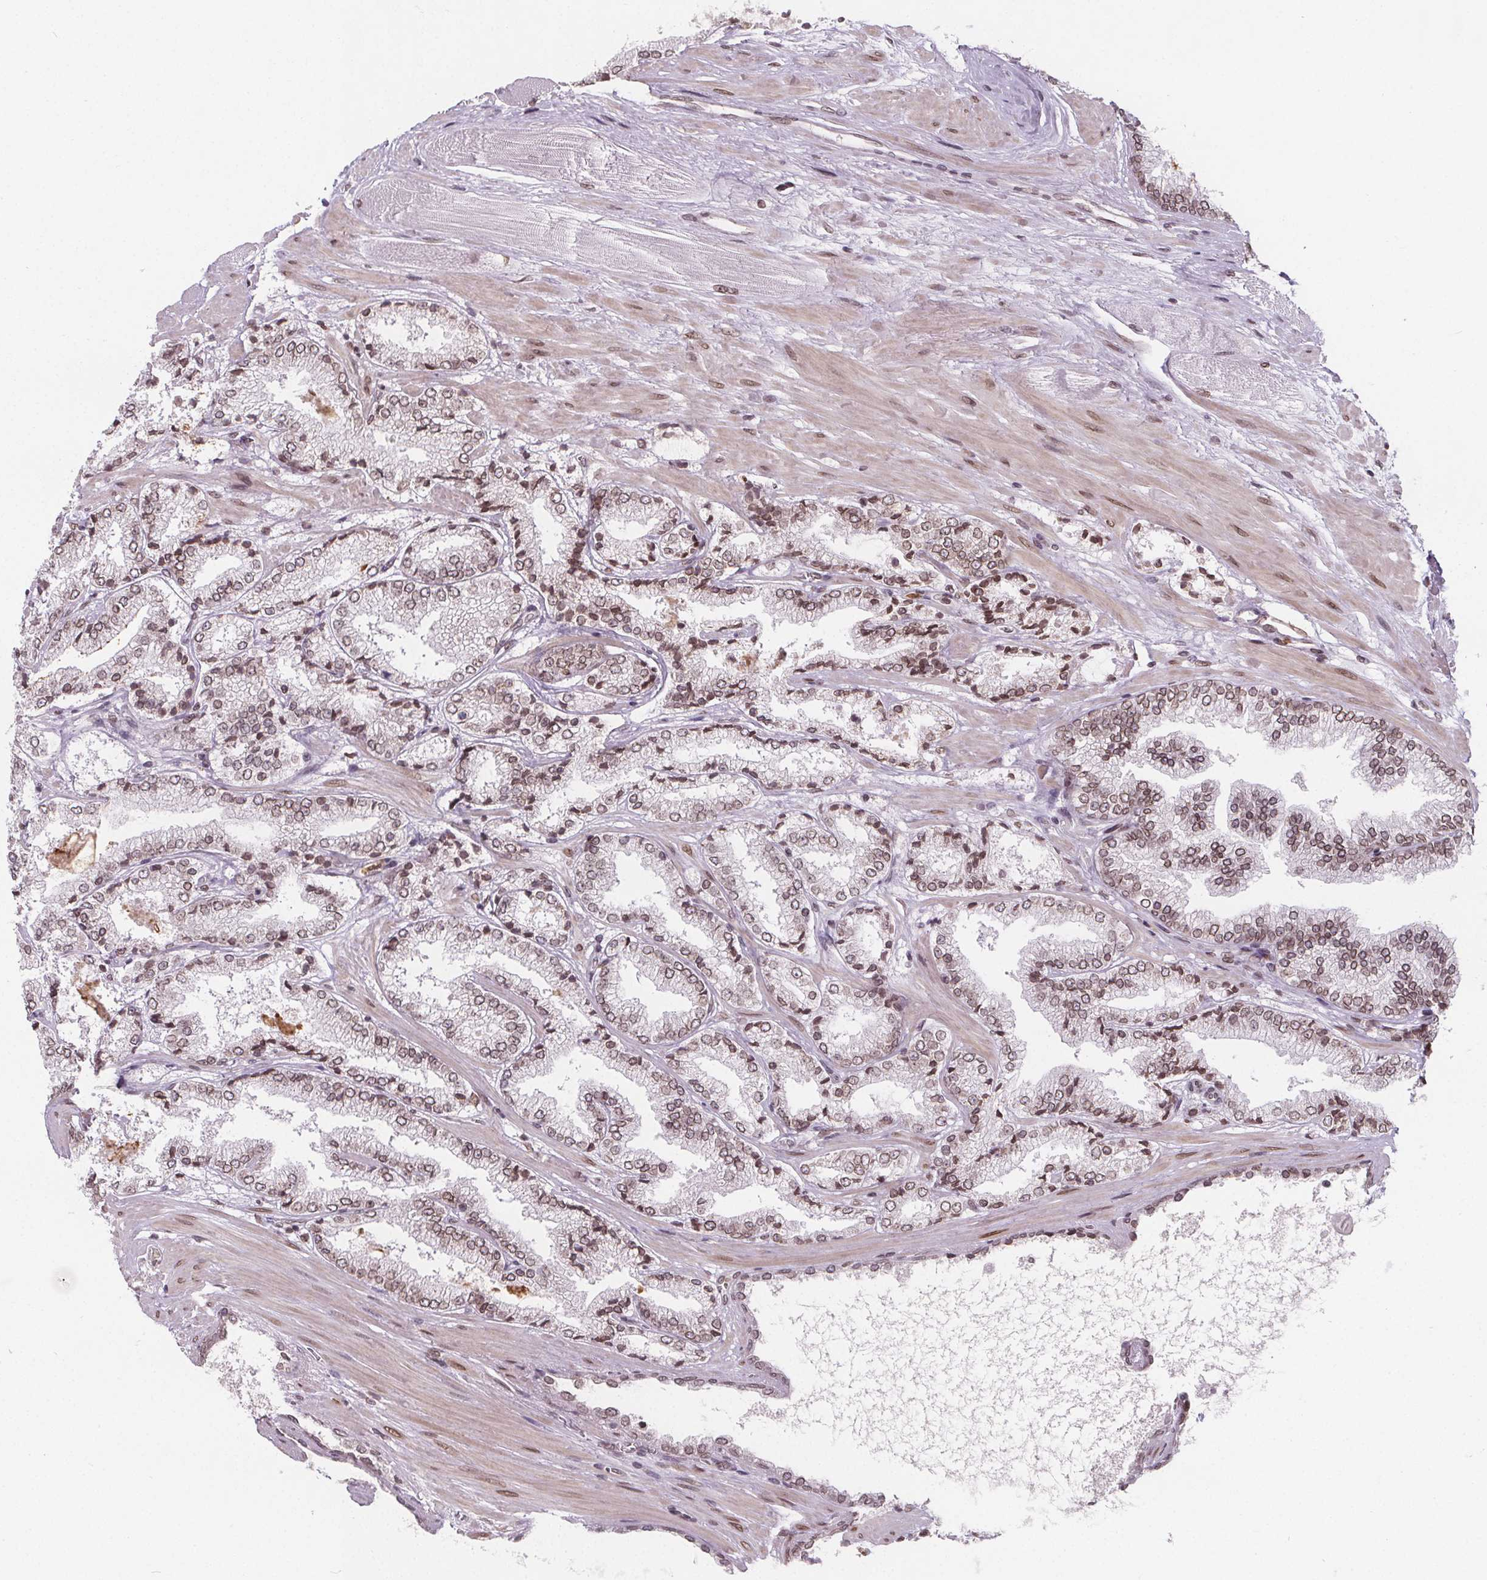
{"staining": {"intensity": "weak", "quantity": ">75%", "location": "cytoplasmic/membranous,nuclear"}, "tissue": "prostate cancer", "cell_type": "Tumor cells", "image_type": "cancer", "snomed": [{"axis": "morphology", "description": "Adenocarcinoma, High grade"}, {"axis": "topography", "description": "Prostate"}], "caption": "Brown immunohistochemical staining in human prostate cancer (adenocarcinoma (high-grade)) displays weak cytoplasmic/membranous and nuclear expression in approximately >75% of tumor cells. (IHC, brightfield microscopy, high magnification).", "gene": "TTC39C", "patient": {"sex": "male", "age": 67}}